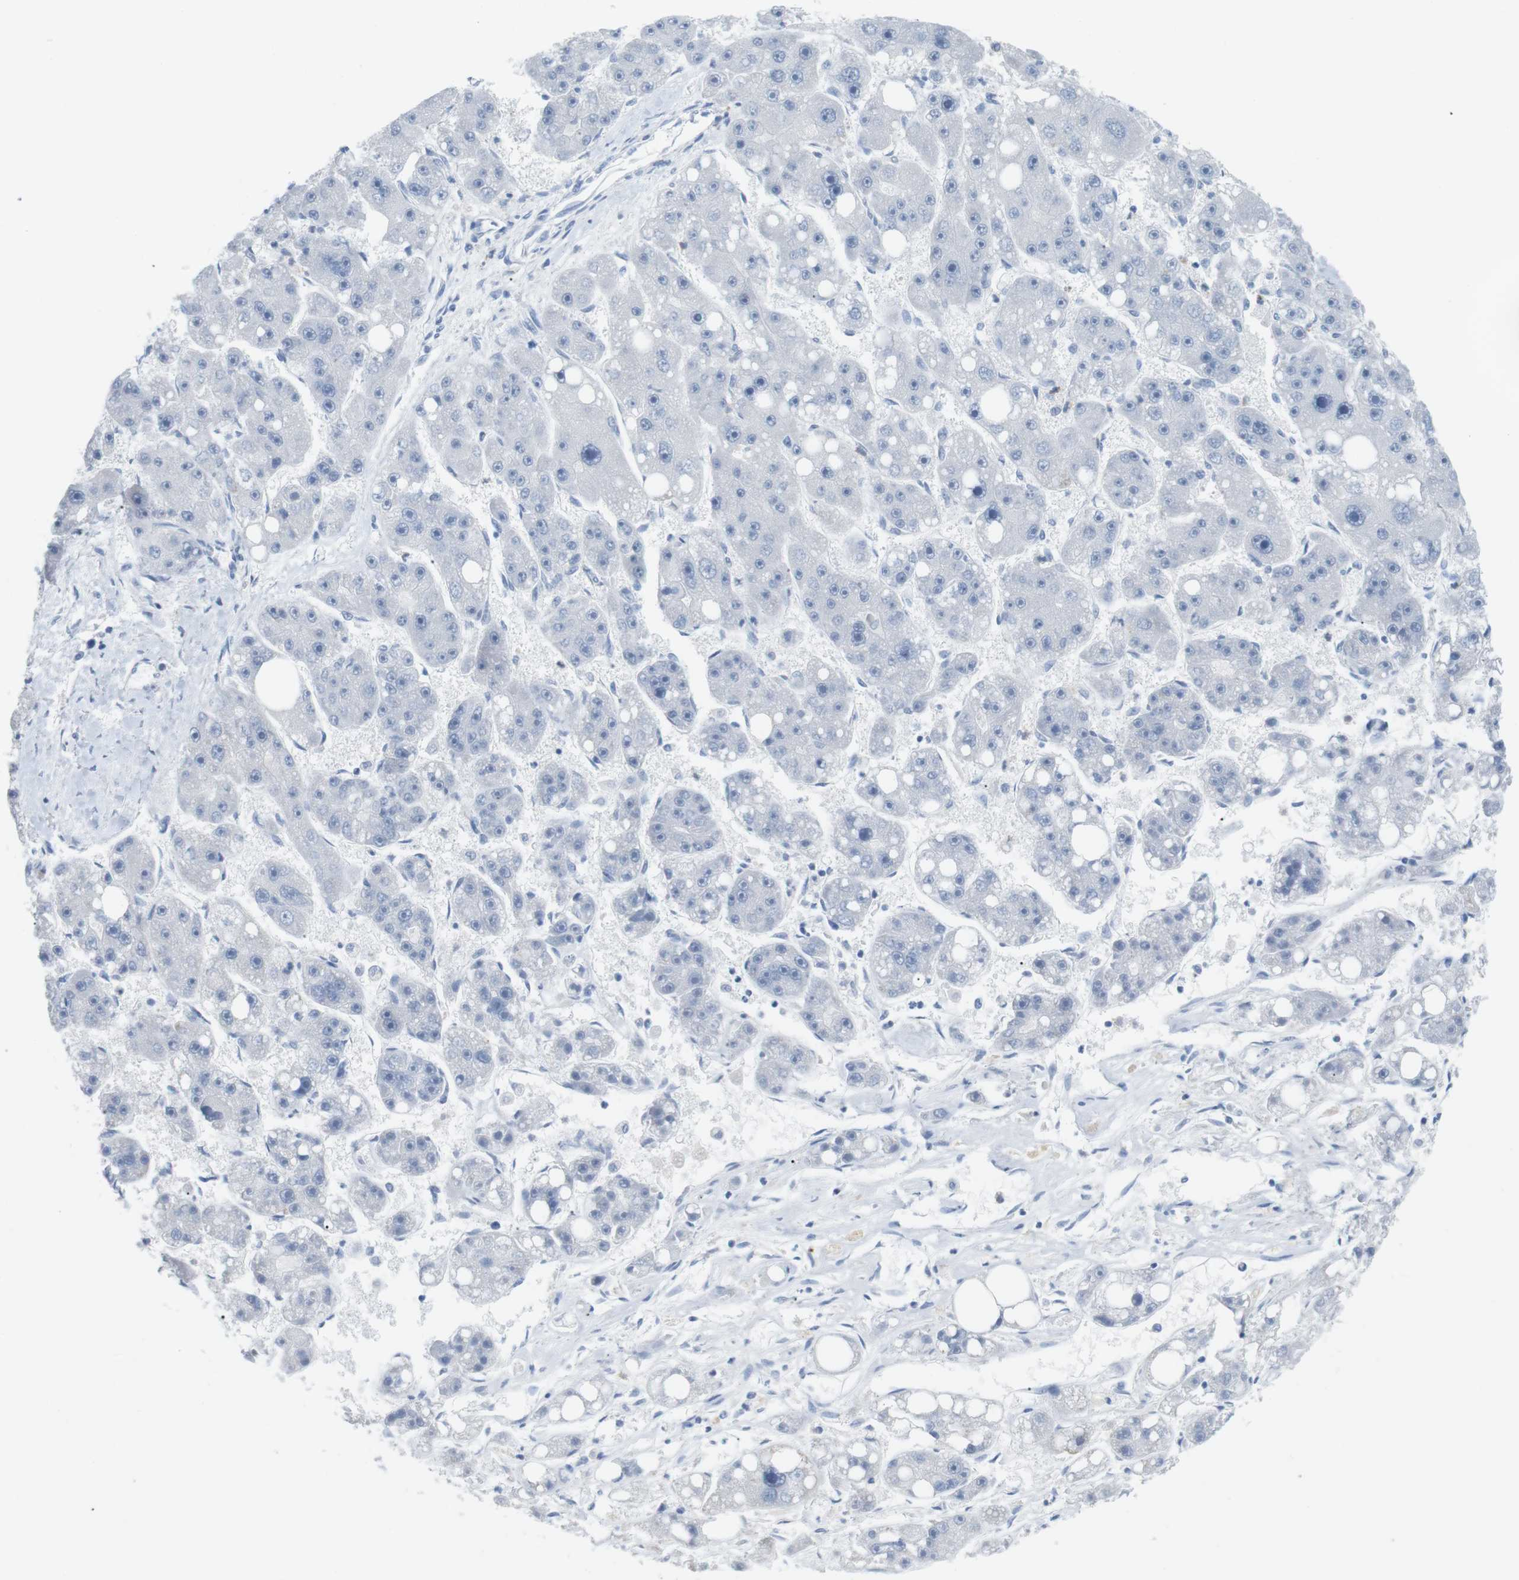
{"staining": {"intensity": "negative", "quantity": "none", "location": "none"}, "tissue": "liver cancer", "cell_type": "Tumor cells", "image_type": "cancer", "snomed": [{"axis": "morphology", "description": "Carcinoma, Hepatocellular, NOS"}, {"axis": "topography", "description": "Liver"}], "caption": "Micrograph shows no protein staining in tumor cells of liver cancer (hepatocellular carcinoma) tissue.", "gene": "HBG2", "patient": {"sex": "female", "age": 61}}